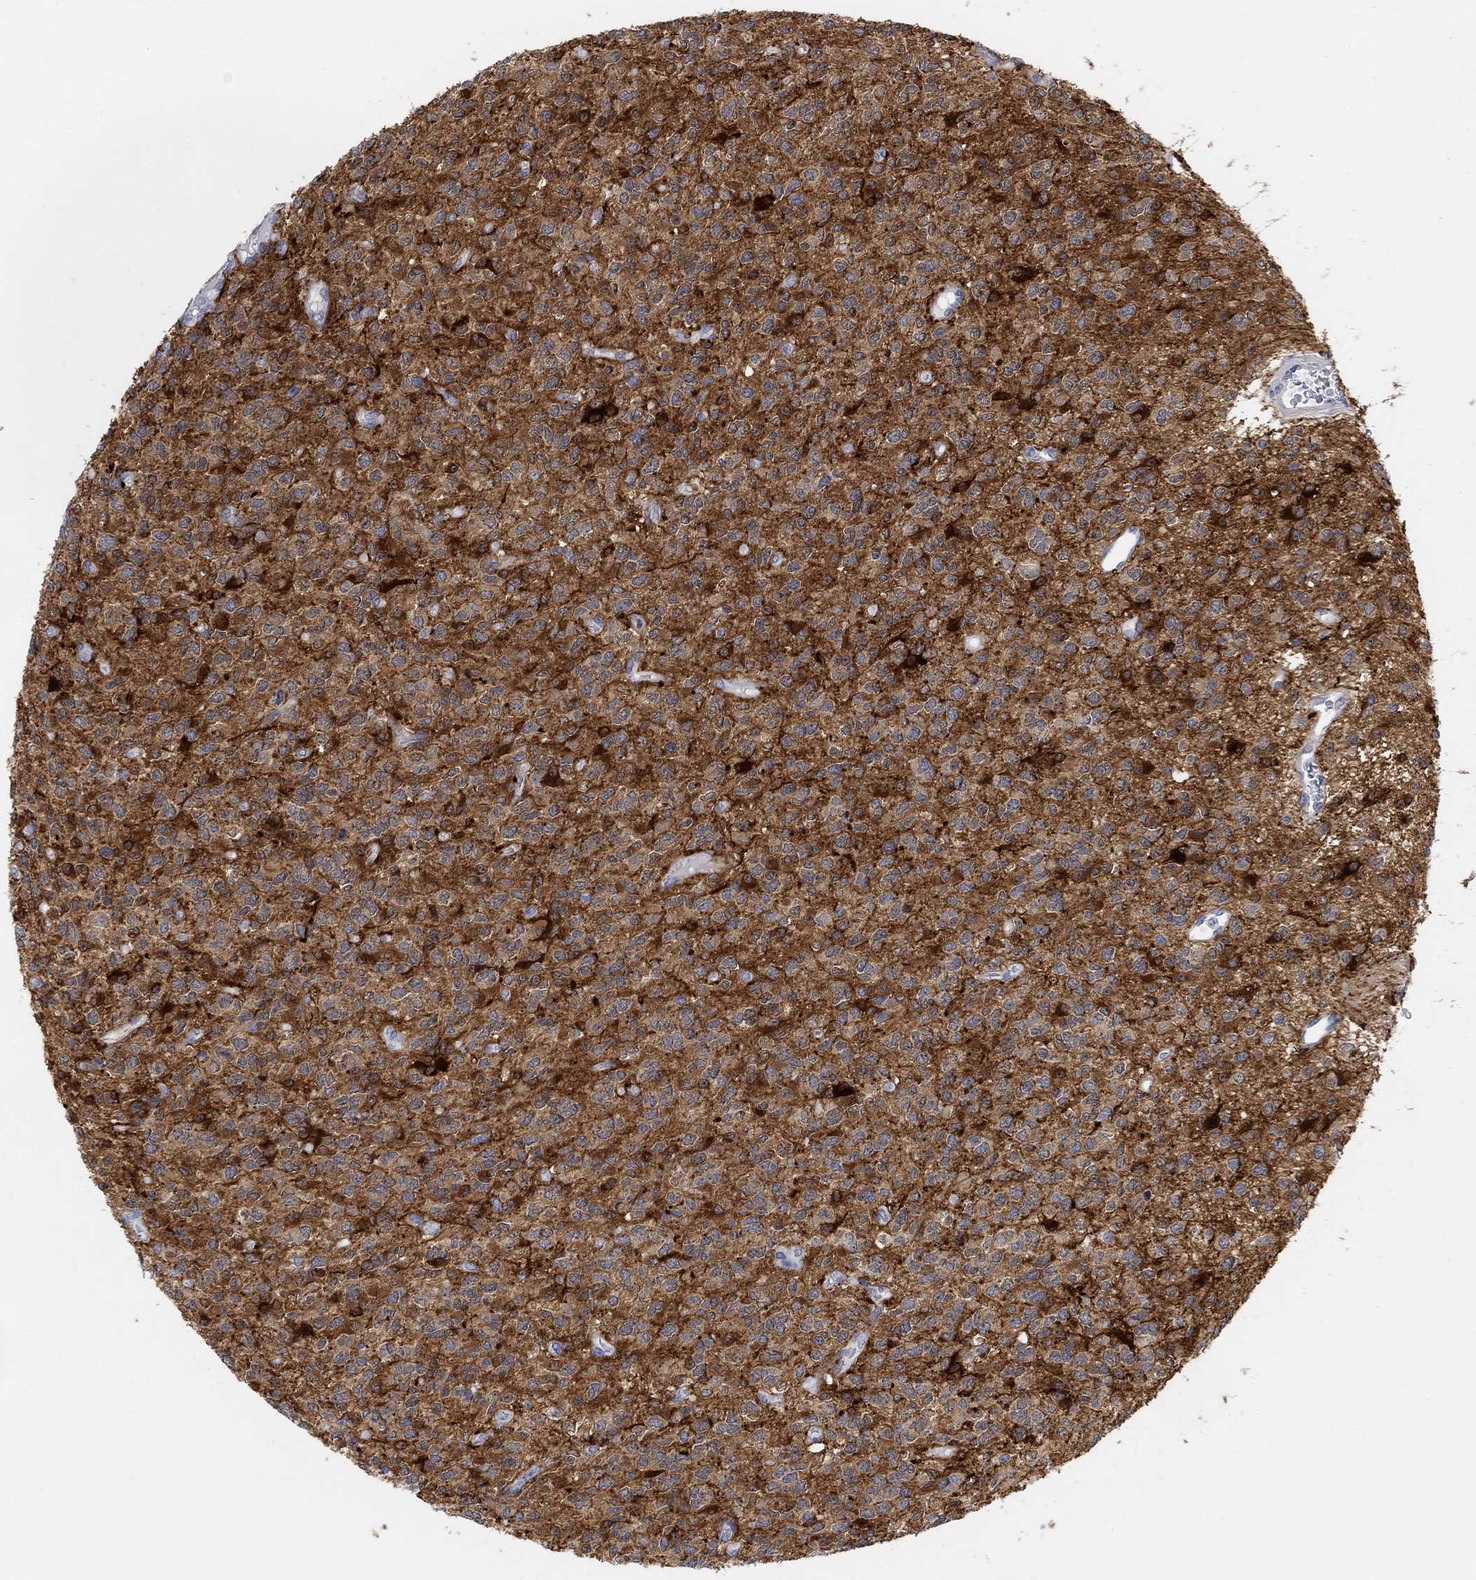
{"staining": {"intensity": "weak", "quantity": "25%-75%", "location": "cytoplasmic/membranous"}, "tissue": "glioma", "cell_type": "Tumor cells", "image_type": "cancer", "snomed": [{"axis": "morphology", "description": "Glioma, malignant, Low grade"}, {"axis": "topography", "description": "Brain"}], "caption": "The immunohistochemical stain highlights weak cytoplasmic/membranous staining in tumor cells of low-grade glioma (malignant) tissue.", "gene": "VAT1L", "patient": {"sex": "female", "age": 45}}